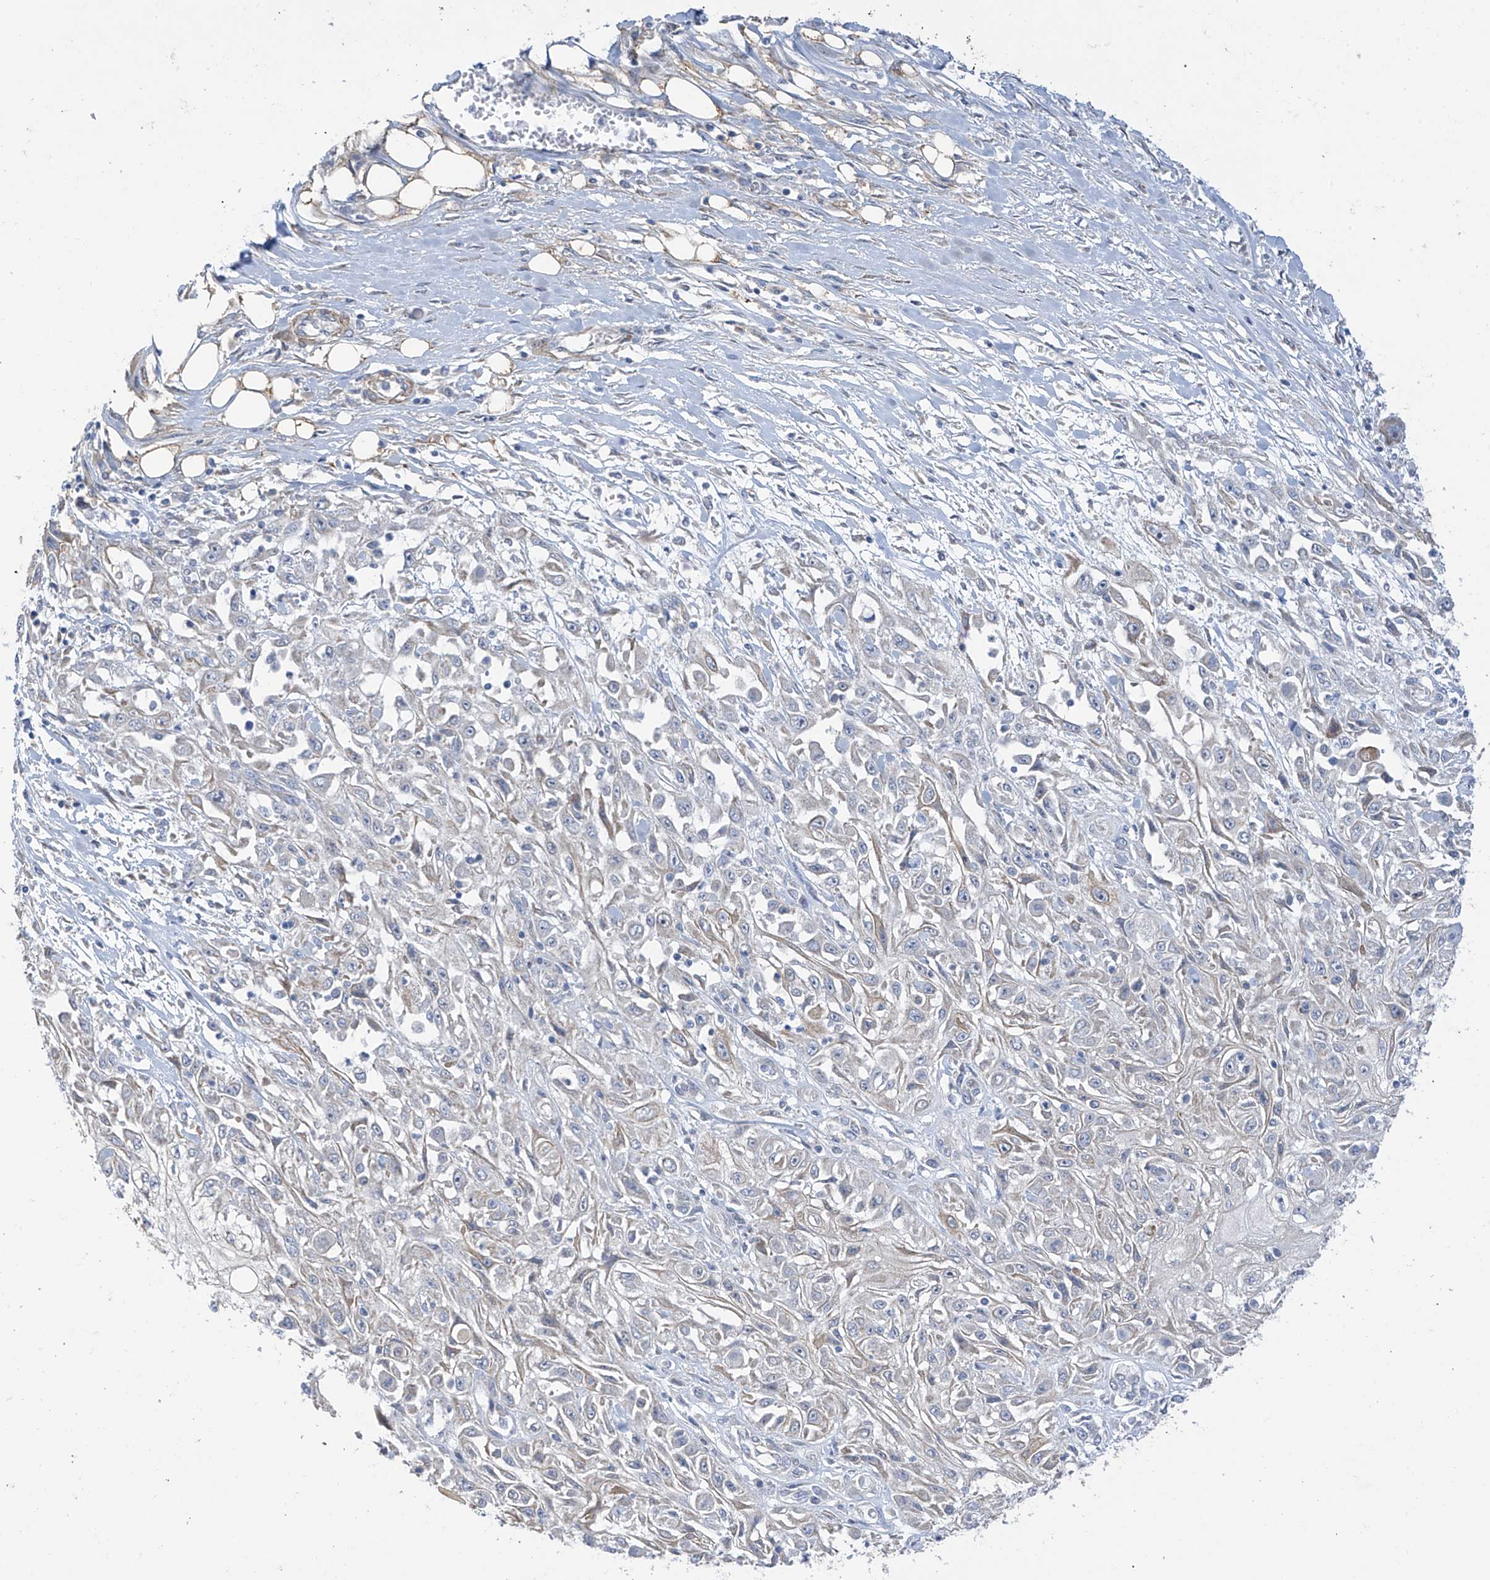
{"staining": {"intensity": "negative", "quantity": "none", "location": "none"}, "tissue": "skin cancer", "cell_type": "Tumor cells", "image_type": "cancer", "snomed": [{"axis": "morphology", "description": "Squamous cell carcinoma, NOS"}, {"axis": "morphology", "description": "Squamous cell carcinoma, metastatic, NOS"}, {"axis": "topography", "description": "Skin"}, {"axis": "topography", "description": "Lymph node"}], "caption": "IHC of human squamous cell carcinoma (skin) reveals no staining in tumor cells.", "gene": "ZNF641", "patient": {"sex": "male", "age": 75}}